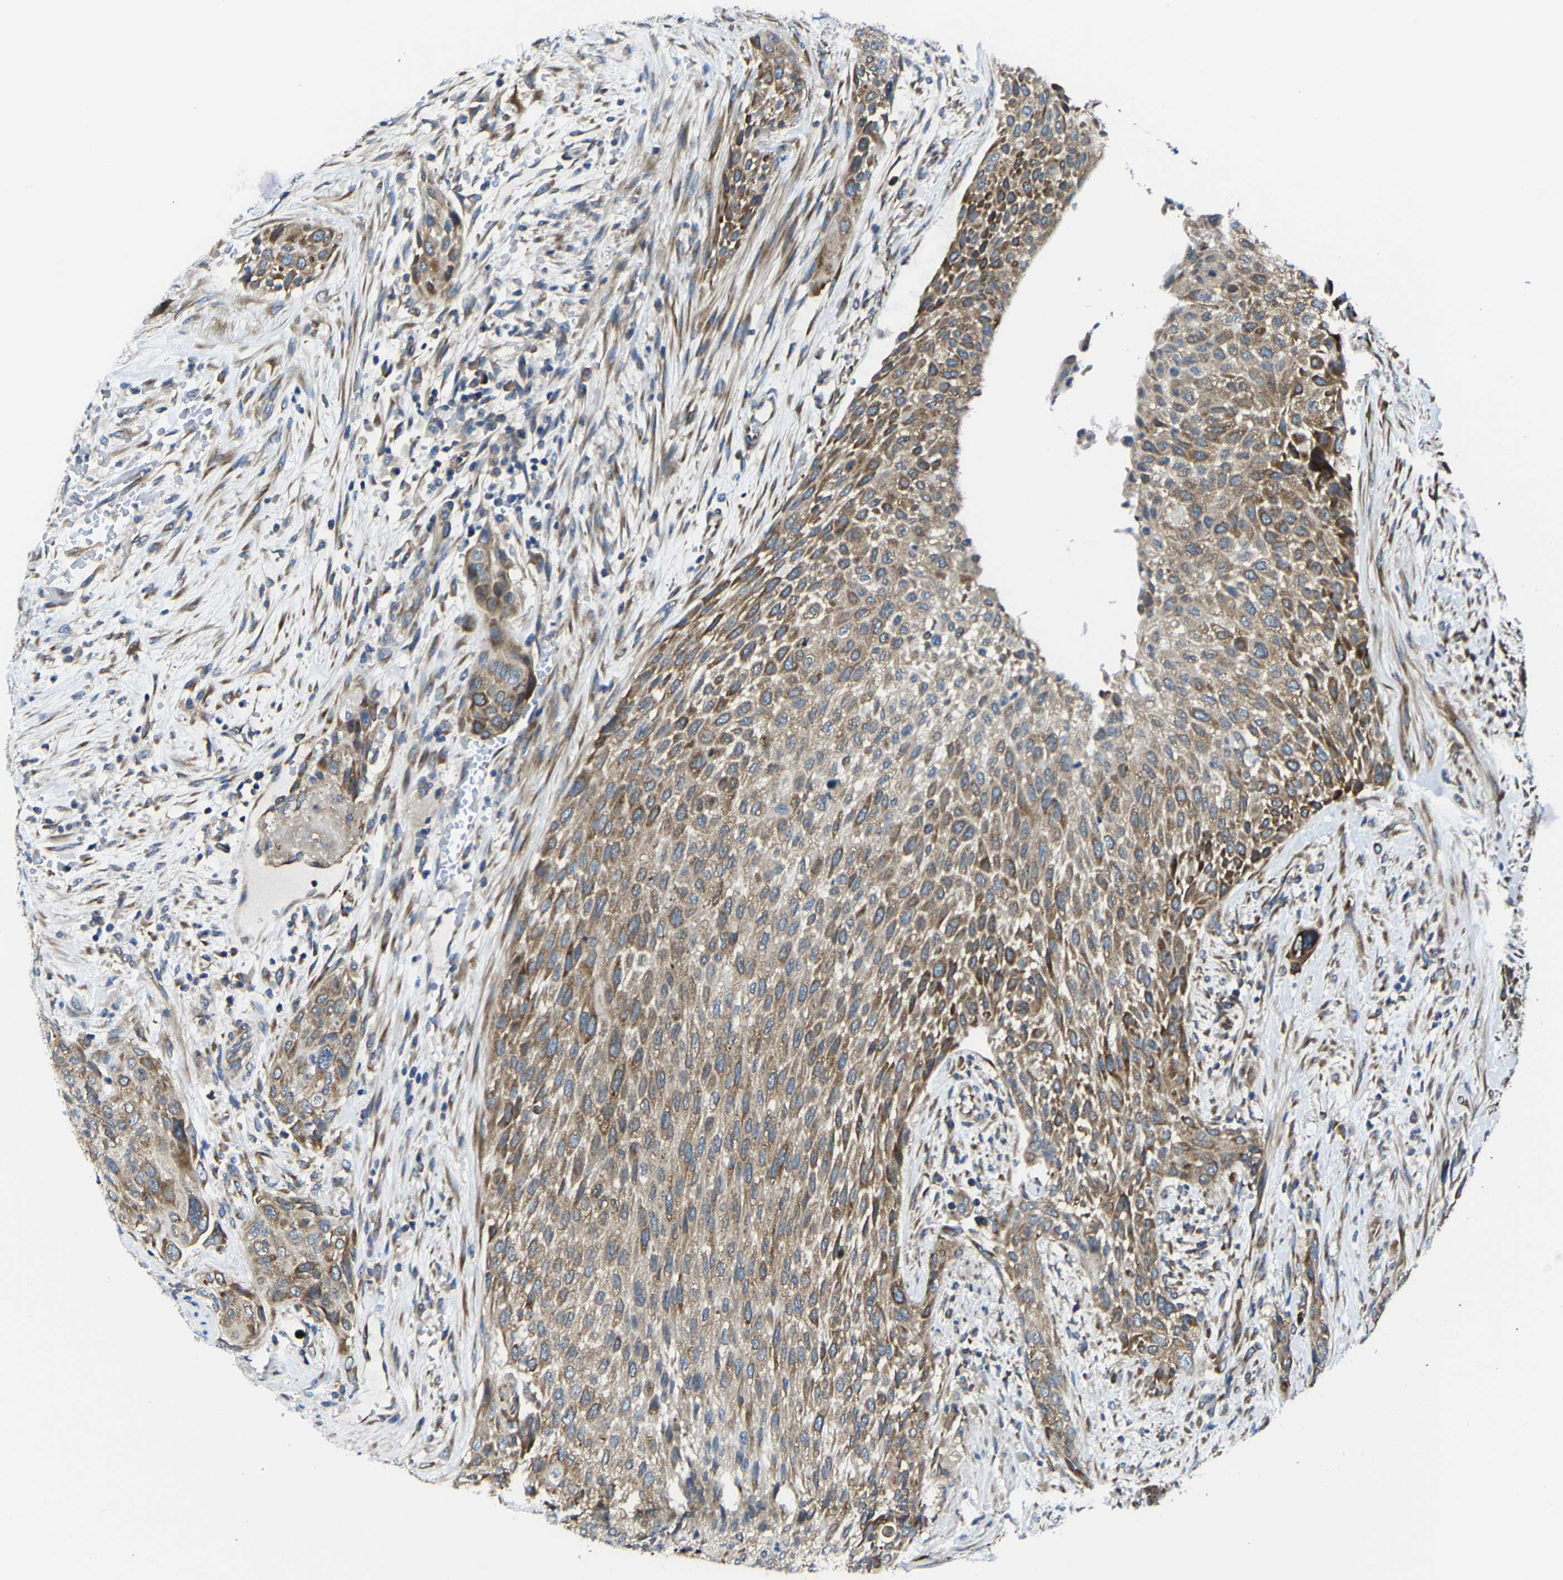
{"staining": {"intensity": "moderate", "quantity": ">75%", "location": "cytoplasmic/membranous"}, "tissue": "urothelial cancer", "cell_type": "Tumor cells", "image_type": "cancer", "snomed": [{"axis": "morphology", "description": "Urothelial carcinoma, Low grade"}, {"axis": "morphology", "description": "Urothelial carcinoma, High grade"}, {"axis": "topography", "description": "Urinary bladder"}], "caption": "DAB immunohistochemical staining of human high-grade urothelial carcinoma reveals moderate cytoplasmic/membranous protein positivity in approximately >75% of tumor cells.", "gene": "G3BP2", "patient": {"sex": "male", "age": 35}}